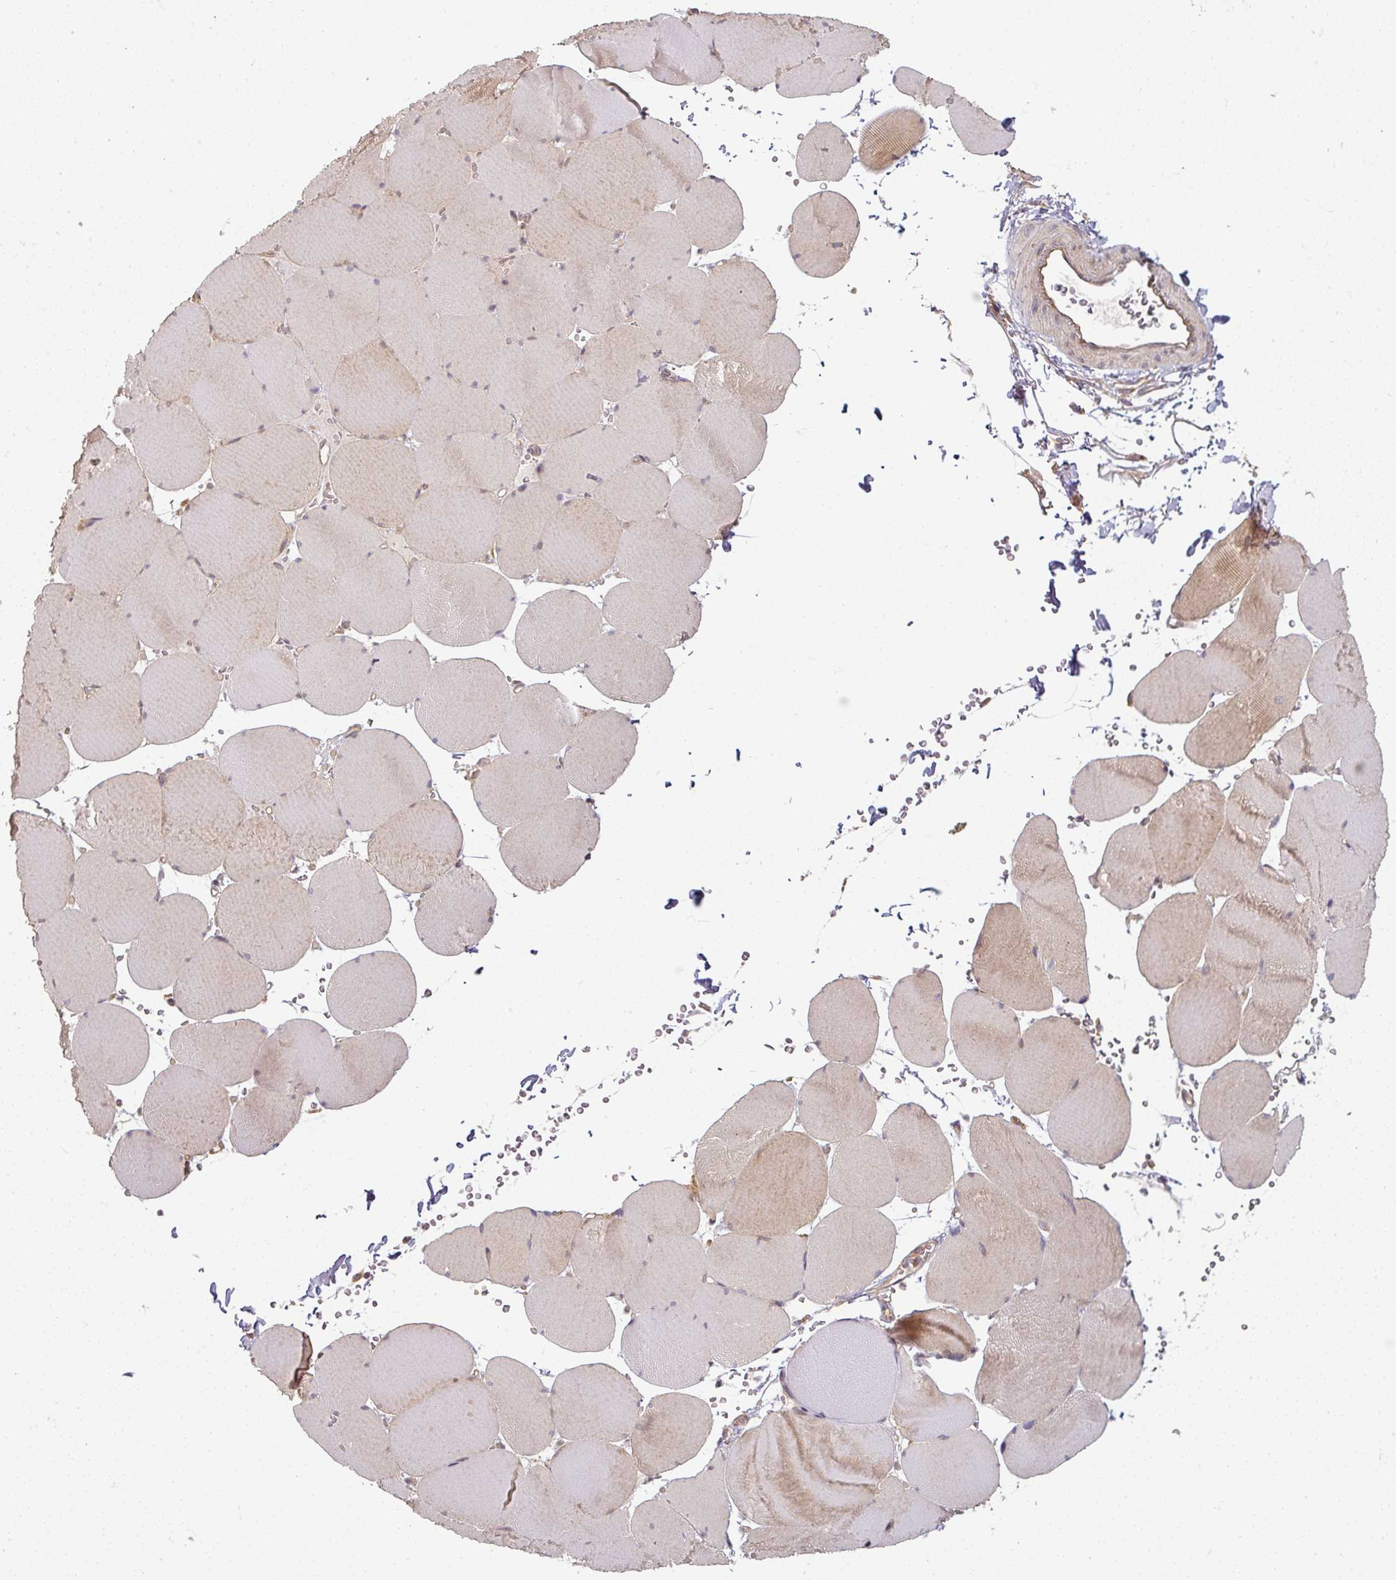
{"staining": {"intensity": "moderate", "quantity": "25%-75%", "location": "cytoplasmic/membranous"}, "tissue": "skeletal muscle", "cell_type": "Myocytes", "image_type": "normal", "snomed": [{"axis": "morphology", "description": "Normal tissue, NOS"}, {"axis": "topography", "description": "Skeletal muscle"}, {"axis": "topography", "description": "Head-Neck"}], "caption": "Protein positivity by IHC demonstrates moderate cytoplasmic/membranous staining in about 25%-75% of myocytes in benign skeletal muscle.", "gene": "RNF31", "patient": {"sex": "male", "age": 66}}